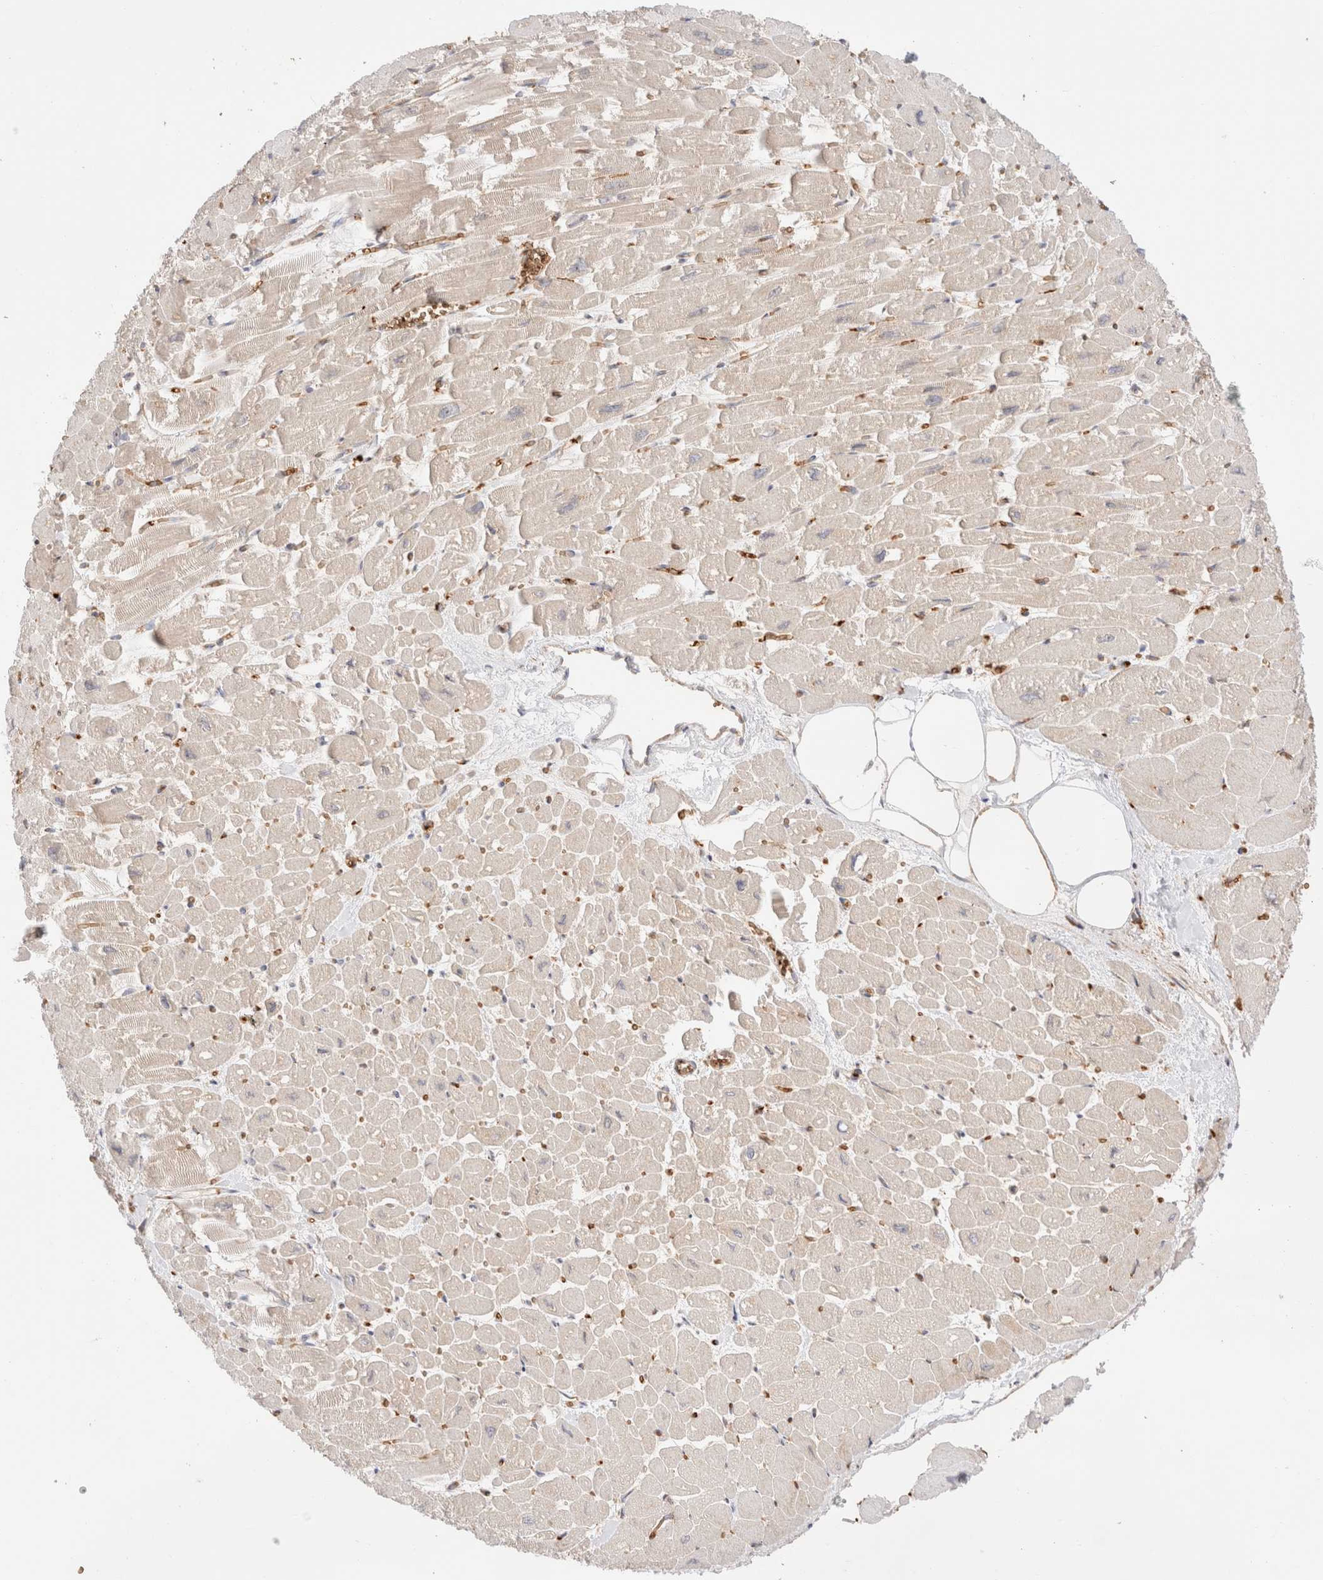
{"staining": {"intensity": "moderate", "quantity": "25%-75%", "location": "cytoplasmic/membranous"}, "tissue": "heart muscle", "cell_type": "Cardiomyocytes", "image_type": "normal", "snomed": [{"axis": "morphology", "description": "Normal tissue, NOS"}, {"axis": "topography", "description": "Heart"}], "caption": "A medium amount of moderate cytoplasmic/membranous expression is present in about 25%-75% of cardiomyocytes in unremarkable heart muscle. (Stains: DAB (3,3'-diaminobenzidine) in brown, nuclei in blue, Microscopy: brightfield microscopy at high magnification).", "gene": "UTS2B", "patient": {"sex": "male", "age": 54}}